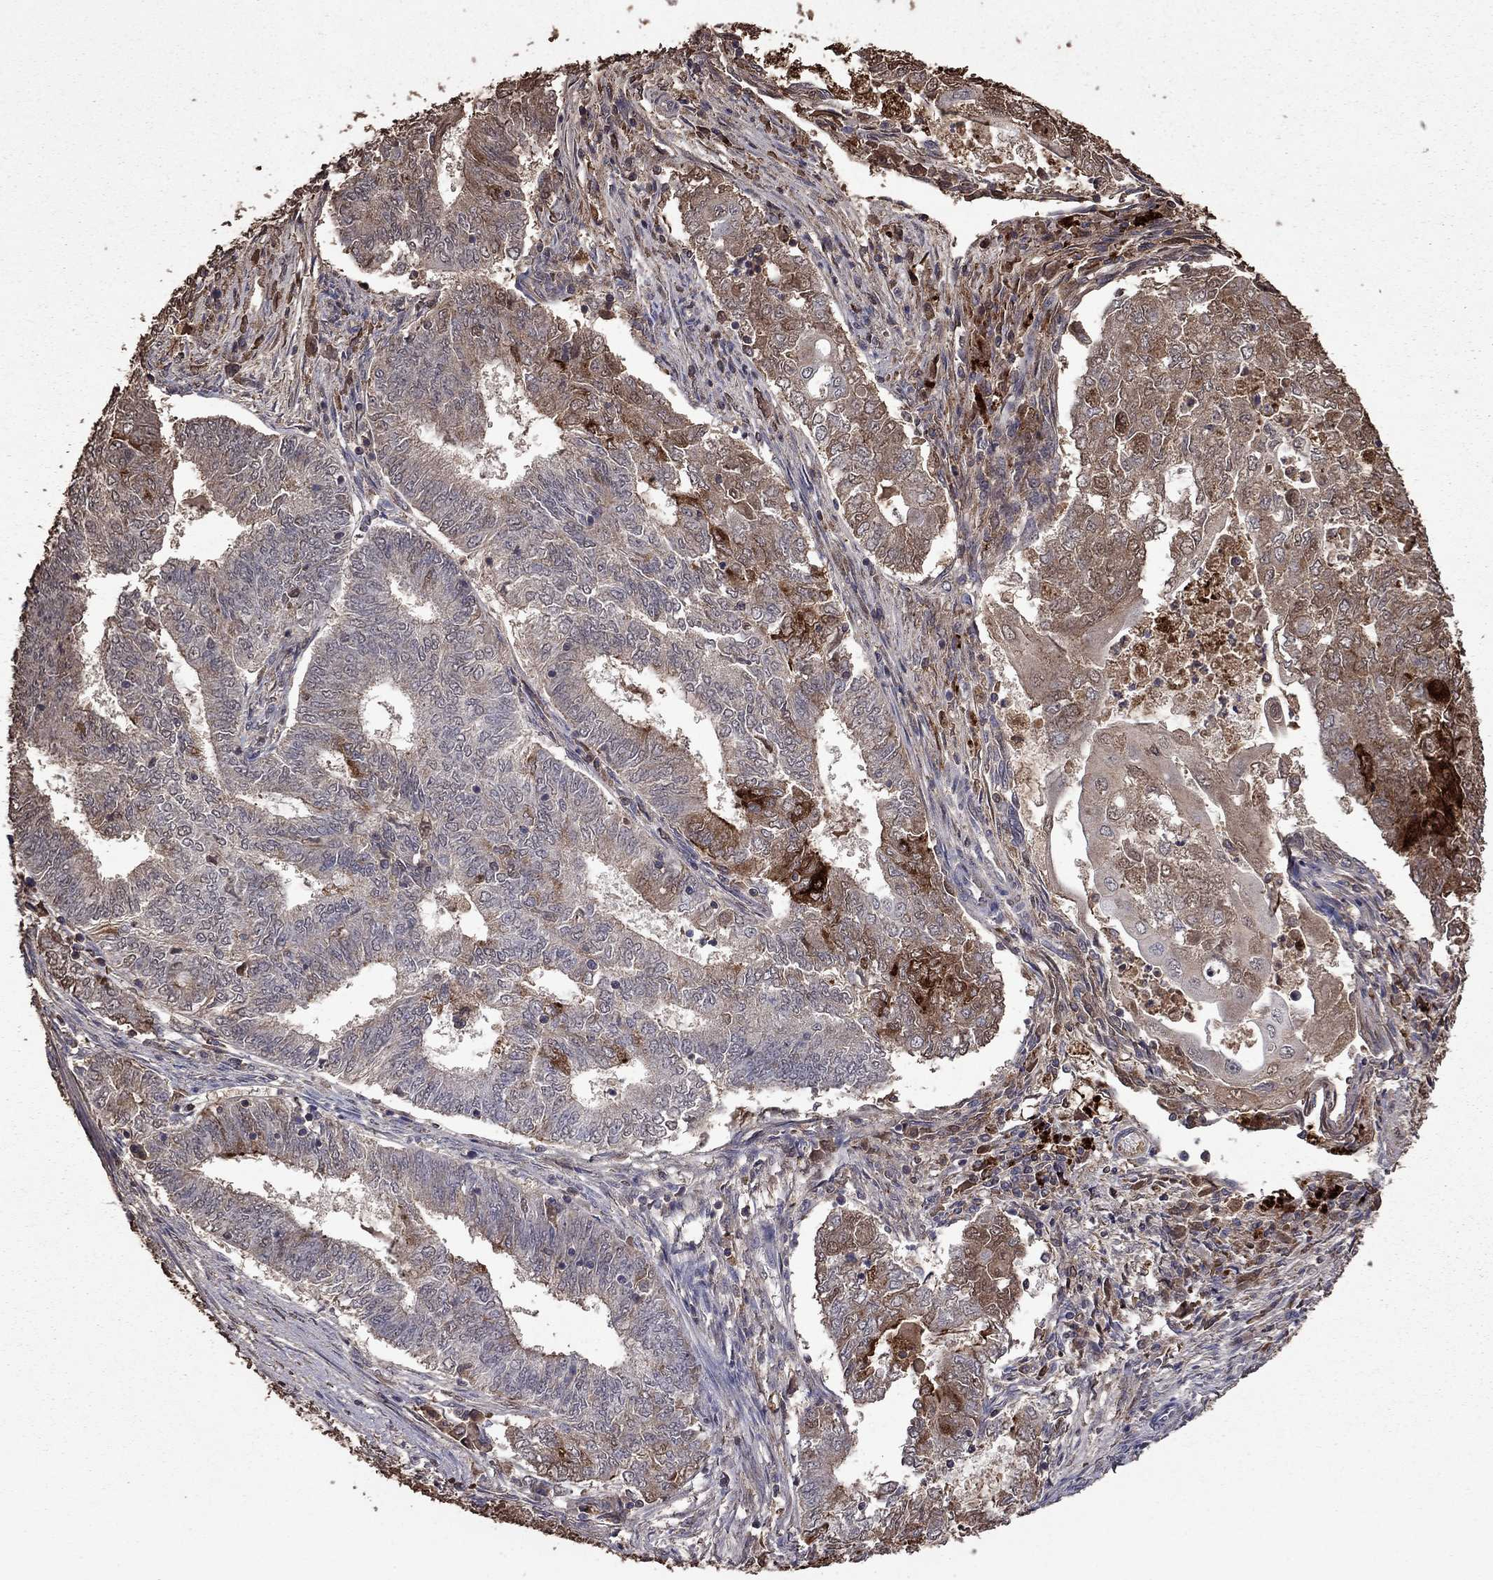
{"staining": {"intensity": "strong", "quantity": "25%-75%", "location": "cytoplasmic/membranous"}, "tissue": "endometrial cancer", "cell_type": "Tumor cells", "image_type": "cancer", "snomed": [{"axis": "morphology", "description": "Adenocarcinoma, NOS"}, {"axis": "topography", "description": "Endometrium"}], "caption": "Protein expression analysis of adenocarcinoma (endometrial) displays strong cytoplasmic/membranous positivity in about 25%-75% of tumor cells.", "gene": "SERPINA5", "patient": {"sex": "female", "age": 62}}